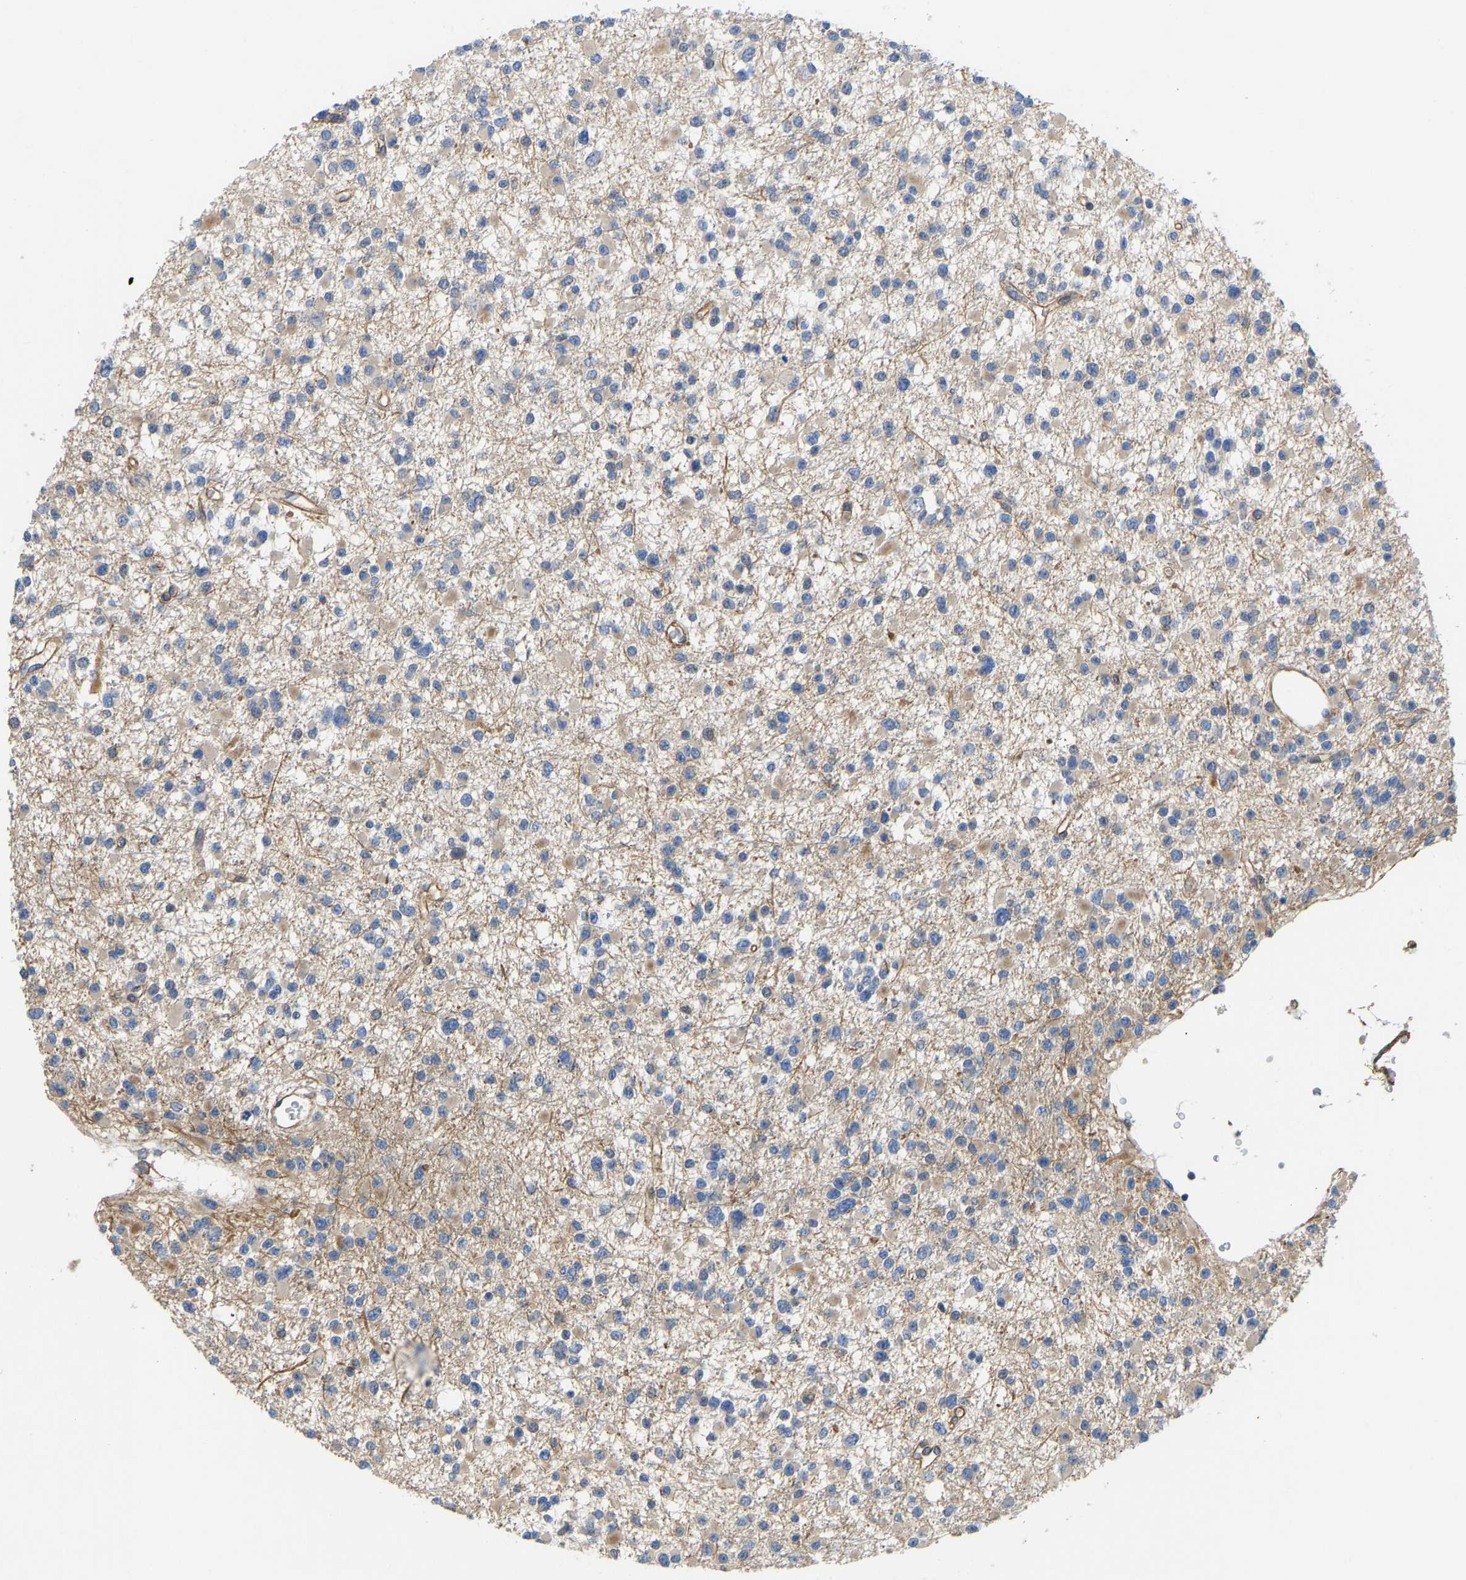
{"staining": {"intensity": "moderate", "quantity": "<25%", "location": "cytoplasmic/membranous"}, "tissue": "glioma", "cell_type": "Tumor cells", "image_type": "cancer", "snomed": [{"axis": "morphology", "description": "Glioma, malignant, Low grade"}, {"axis": "topography", "description": "Brain"}], "caption": "Protein staining of glioma tissue demonstrates moderate cytoplasmic/membranous staining in approximately <25% of tumor cells. The staining was performed using DAB (3,3'-diaminobenzidine) to visualize the protein expression in brown, while the nuclei were stained in blue with hematoxylin (Magnification: 20x).", "gene": "ELMO2", "patient": {"sex": "female", "age": 22}}